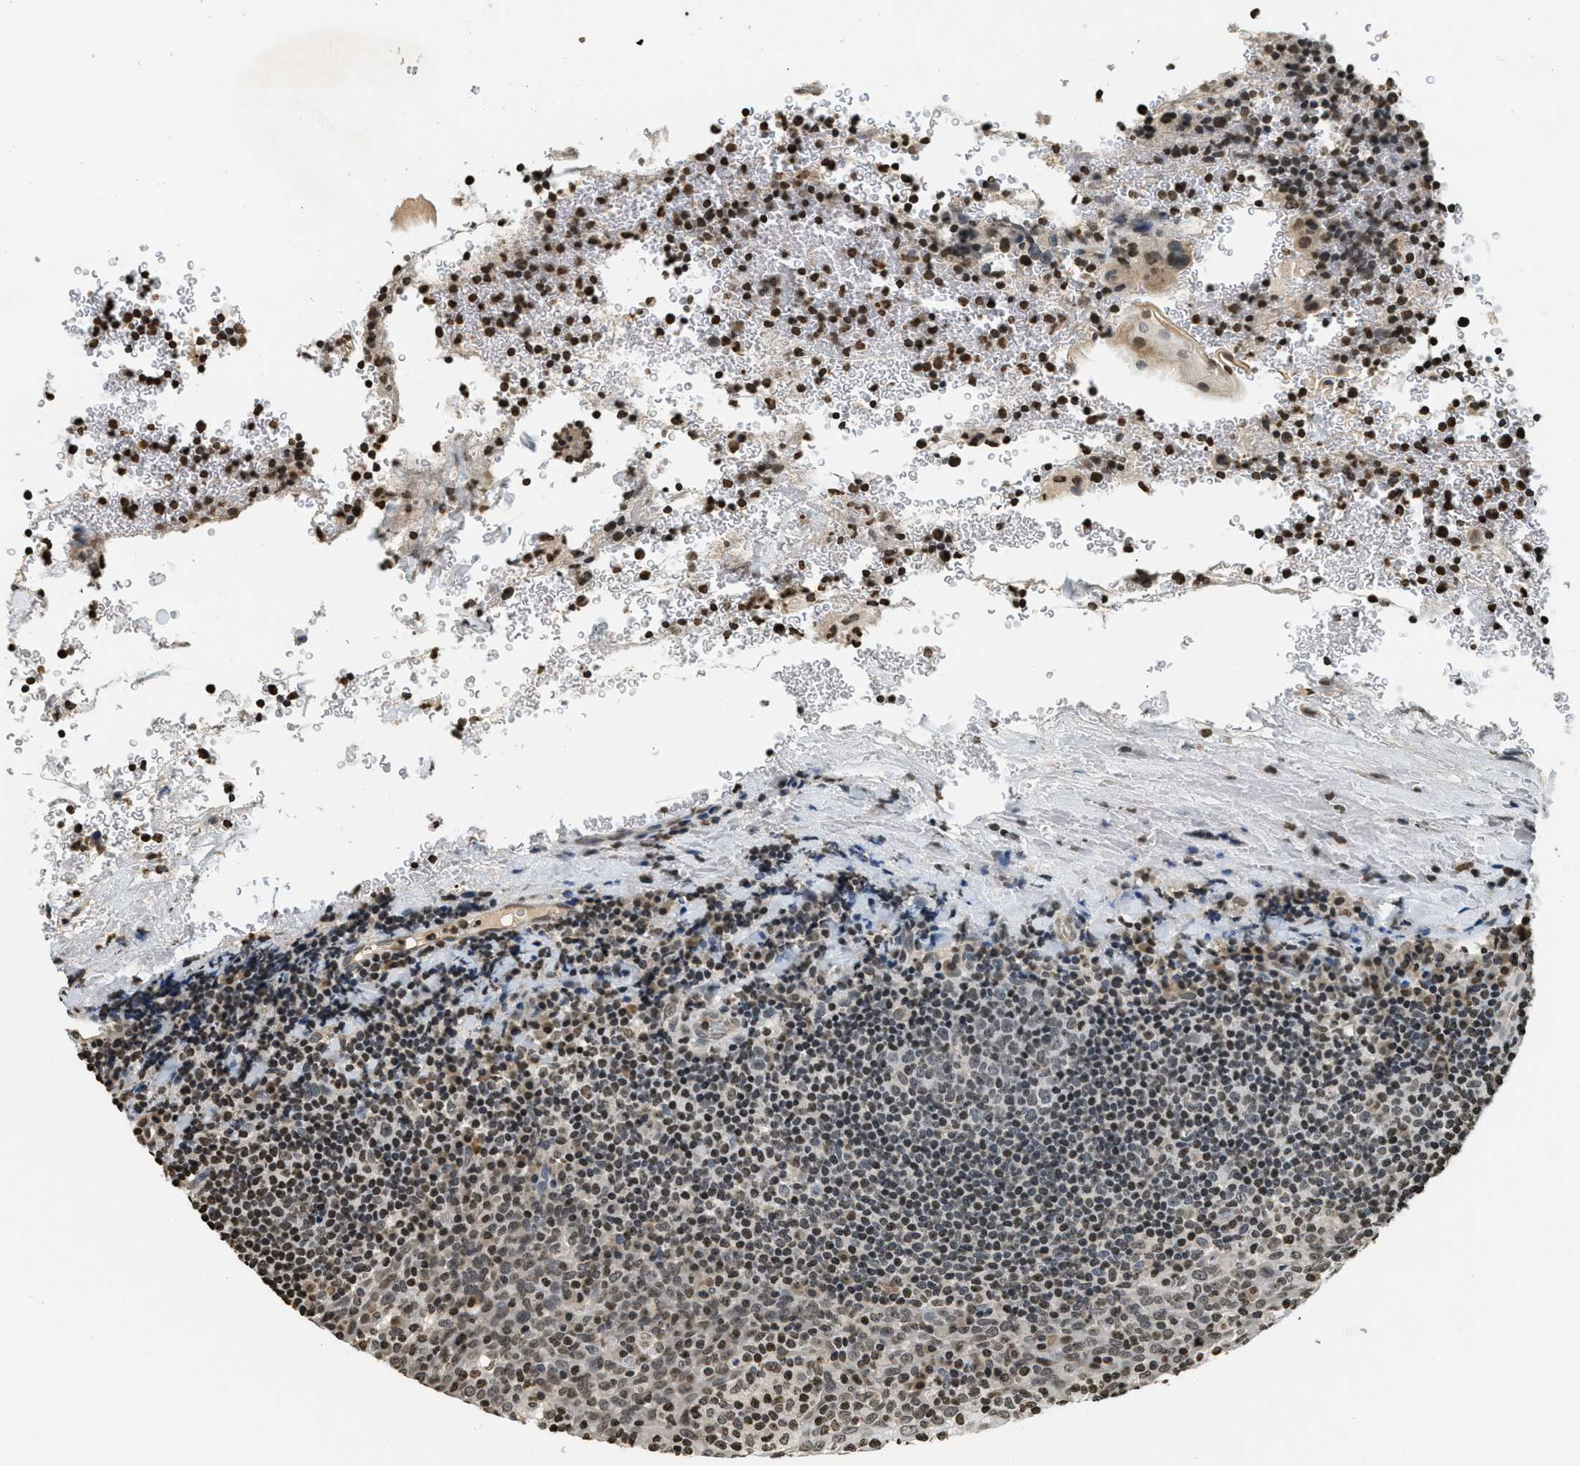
{"staining": {"intensity": "moderate", "quantity": "25%-75%", "location": "nuclear"}, "tissue": "tonsil", "cell_type": "Germinal center cells", "image_type": "normal", "snomed": [{"axis": "morphology", "description": "Normal tissue, NOS"}, {"axis": "topography", "description": "Tonsil"}], "caption": "The image exhibits staining of normal tonsil, revealing moderate nuclear protein expression (brown color) within germinal center cells.", "gene": "LDB2", "patient": {"sex": "male", "age": 17}}